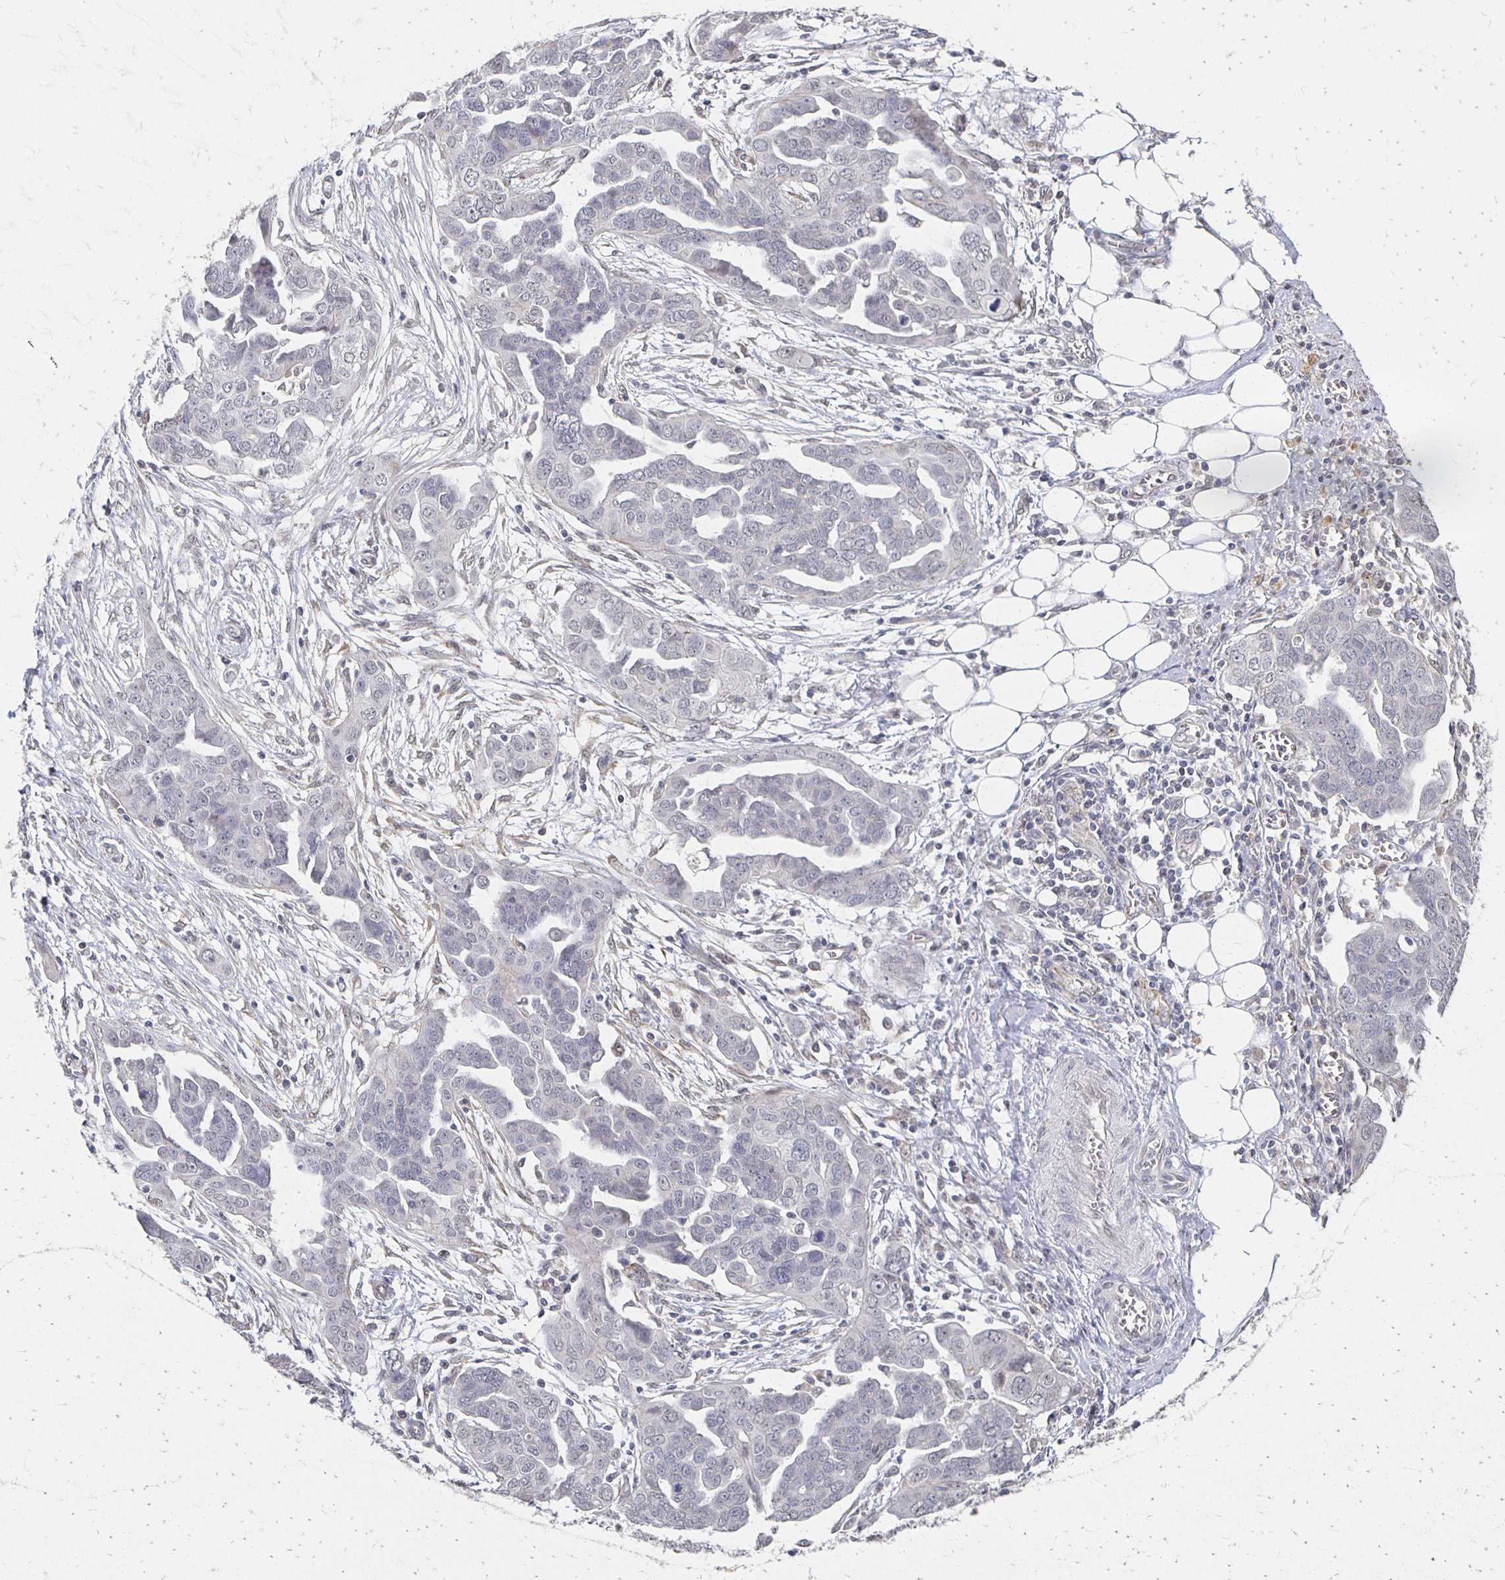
{"staining": {"intensity": "negative", "quantity": "none", "location": "none"}, "tissue": "ovarian cancer", "cell_type": "Tumor cells", "image_type": "cancer", "snomed": [{"axis": "morphology", "description": "Cystadenocarcinoma, serous, NOS"}, {"axis": "topography", "description": "Ovary"}], "caption": "Tumor cells are negative for brown protein staining in ovarian cancer. (DAB (3,3'-diaminobenzidine) immunohistochemistry (IHC) visualized using brightfield microscopy, high magnification).", "gene": "DAB1", "patient": {"sex": "female", "age": 59}}